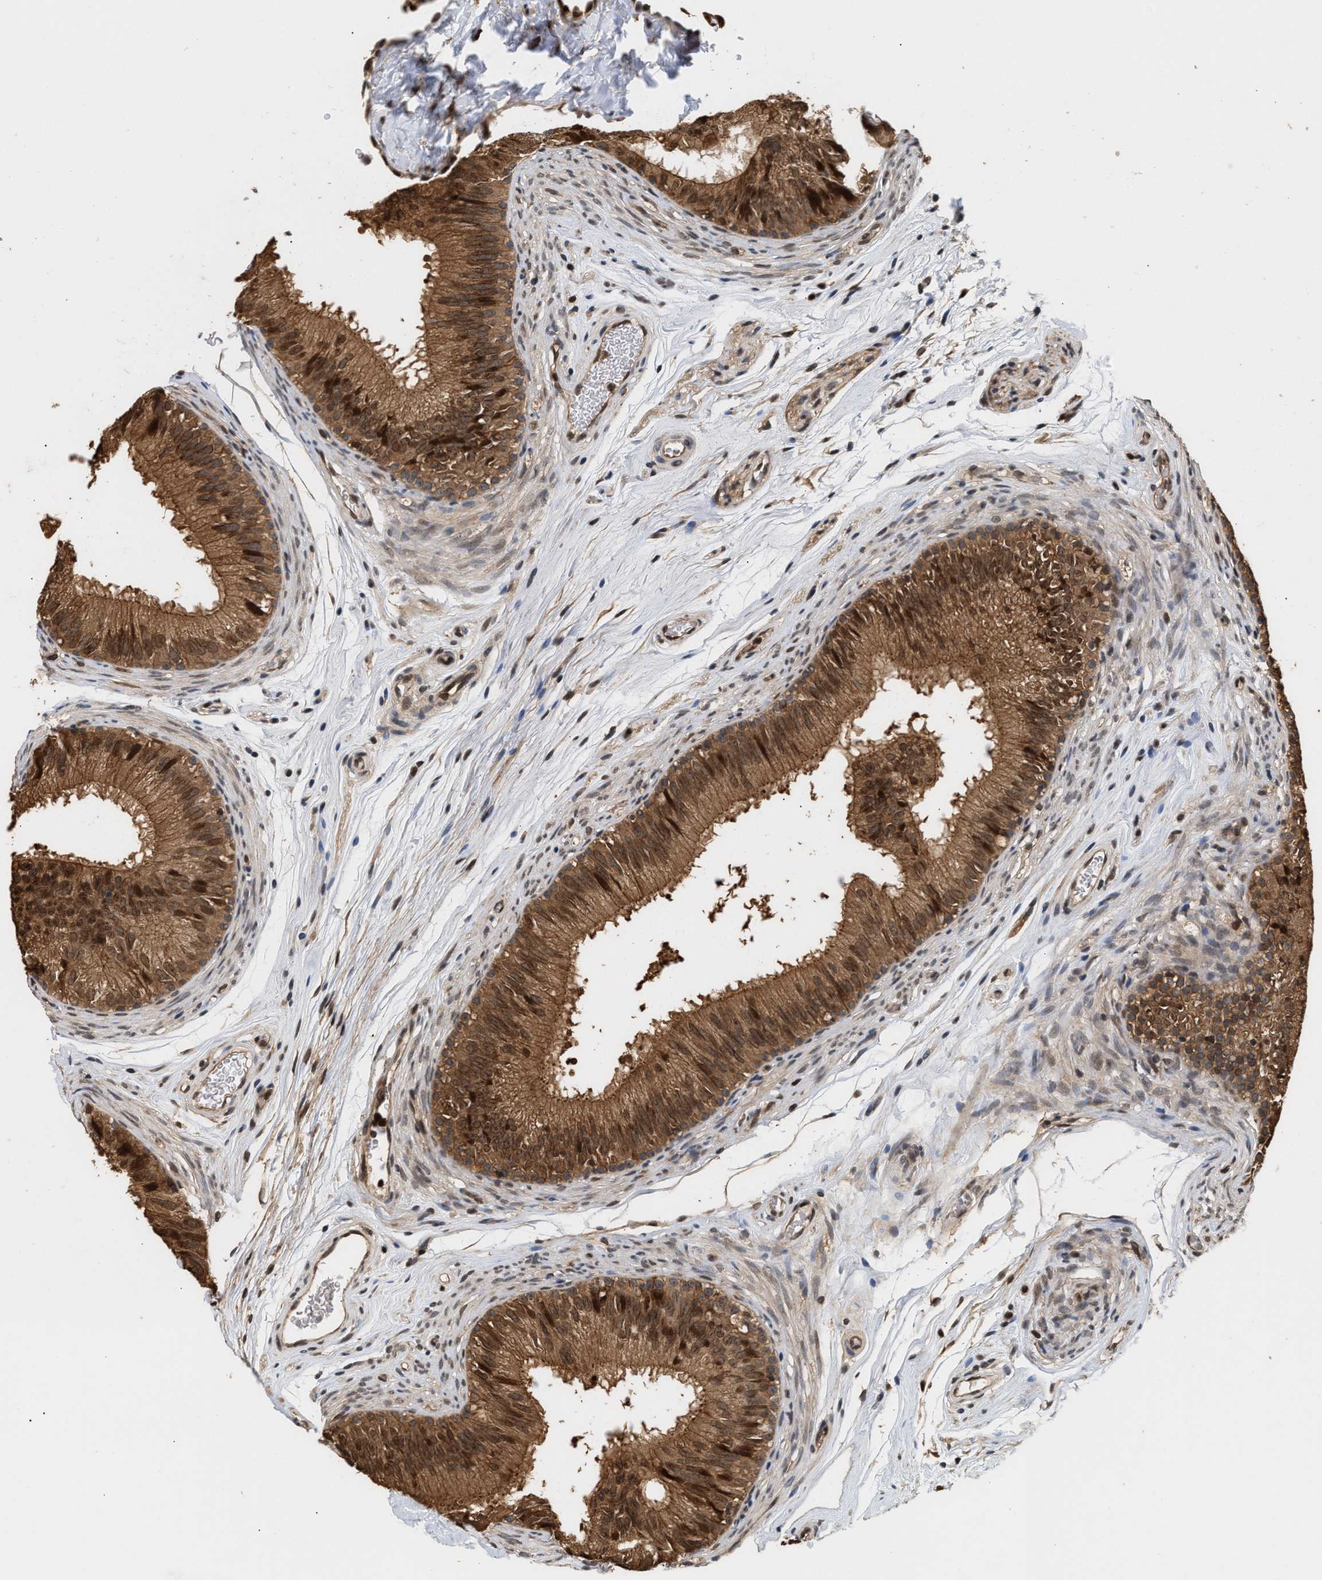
{"staining": {"intensity": "moderate", "quantity": ">75%", "location": "cytoplasmic/membranous,nuclear"}, "tissue": "epididymis", "cell_type": "Glandular cells", "image_type": "normal", "snomed": [{"axis": "morphology", "description": "Normal tissue, NOS"}, {"axis": "topography", "description": "Epididymis"}], "caption": "An image of human epididymis stained for a protein shows moderate cytoplasmic/membranous,nuclear brown staining in glandular cells. (DAB (3,3'-diaminobenzidine) IHC, brown staining for protein, blue staining for nuclei).", "gene": "ABHD5", "patient": {"sex": "male", "age": 36}}